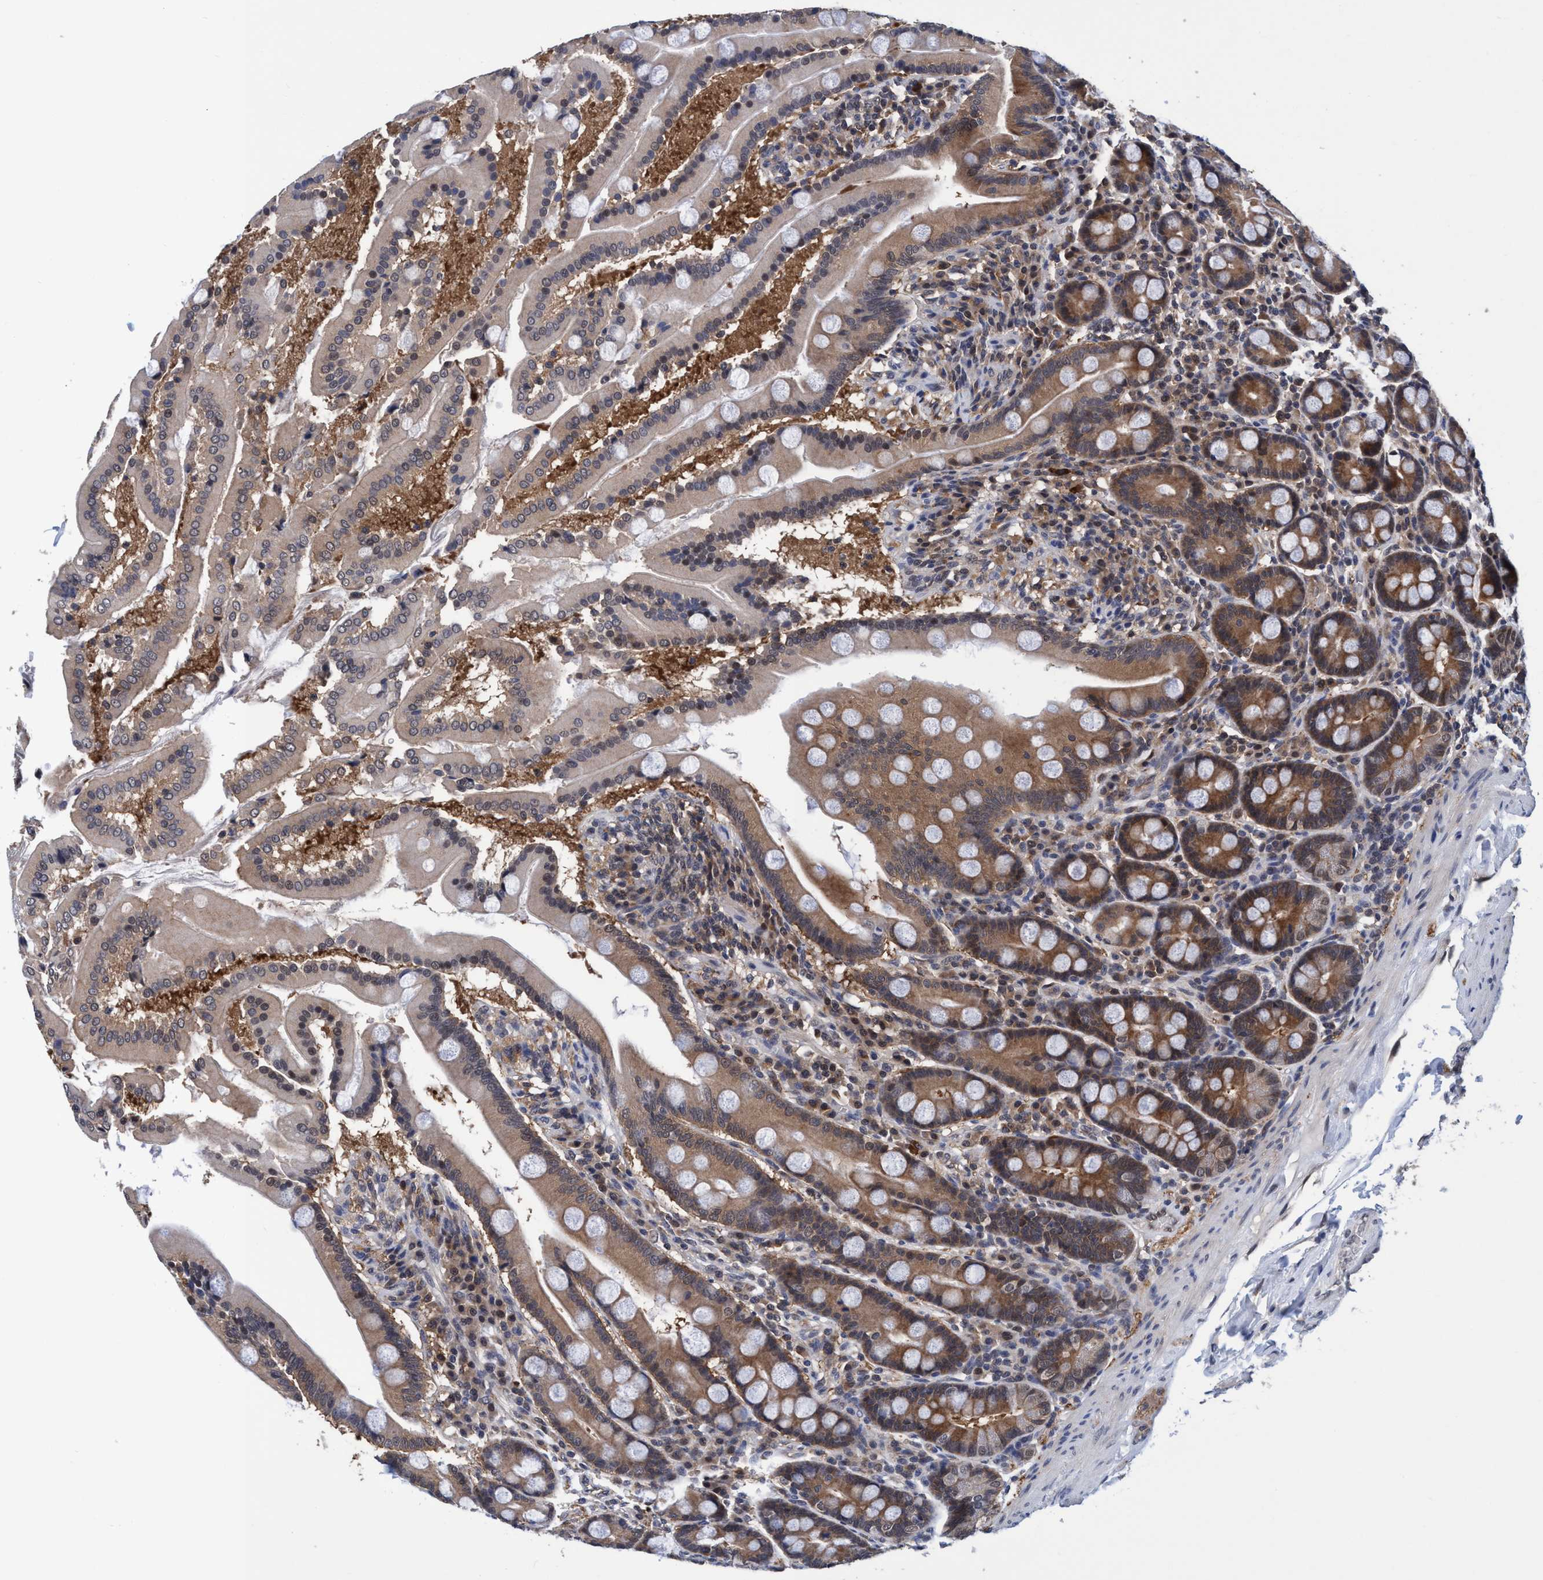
{"staining": {"intensity": "moderate", "quantity": ">75%", "location": "cytoplasmic/membranous,nuclear"}, "tissue": "duodenum", "cell_type": "Glandular cells", "image_type": "normal", "snomed": [{"axis": "morphology", "description": "Normal tissue, NOS"}, {"axis": "topography", "description": "Duodenum"}], "caption": "Immunohistochemical staining of benign duodenum exhibits moderate cytoplasmic/membranous,nuclear protein positivity in about >75% of glandular cells. (brown staining indicates protein expression, while blue staining denotes nuclei).", "gene": "PSMD12", "patient": {"sex": "male", "age": 50}}